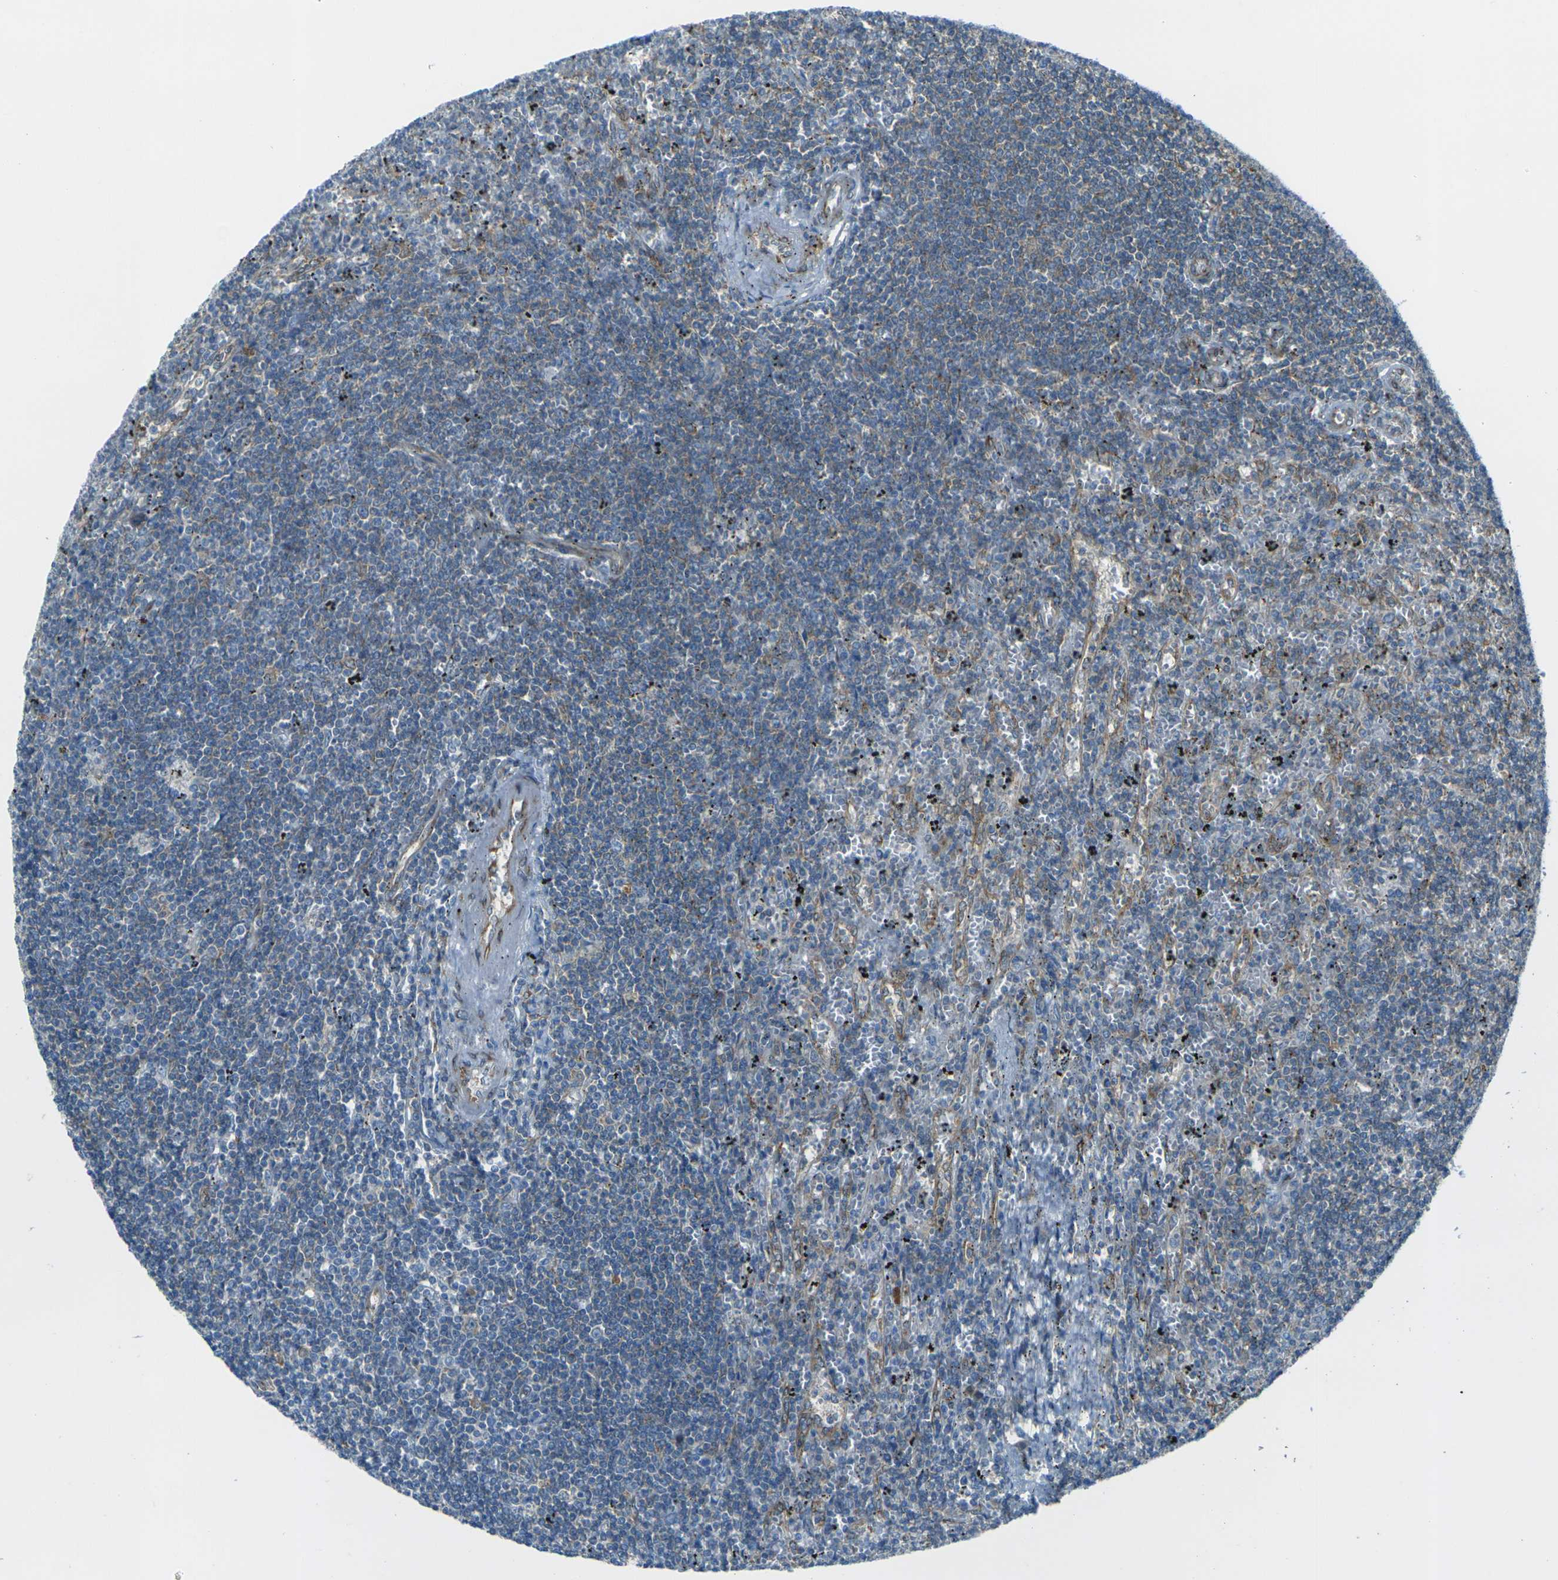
{"staining": {"intensity": "negative", "quantity": "none", "location": "none"}, "tissue": "lymphoma", "cell_type": "Tumor cells", "image_type": "cancer", "snomed": [{"axis": "morphology", "description": "Malignant lymphoma, non-Hodgkin's type, Low grade"}, {"axis": "topography", "description": "Spleen"}], "caption": "Immunohistochemistry (IHC) photomicrograph of neoplastic tissue: low-grade malignant lymphoma, non-Hodgkin's type stained with DAB (3,3'-diaminobenzidine) reveals no significant protein expression in tumor cells.", "gene": "CELSR2", "patient": {"sex": "male", "age": 76}}